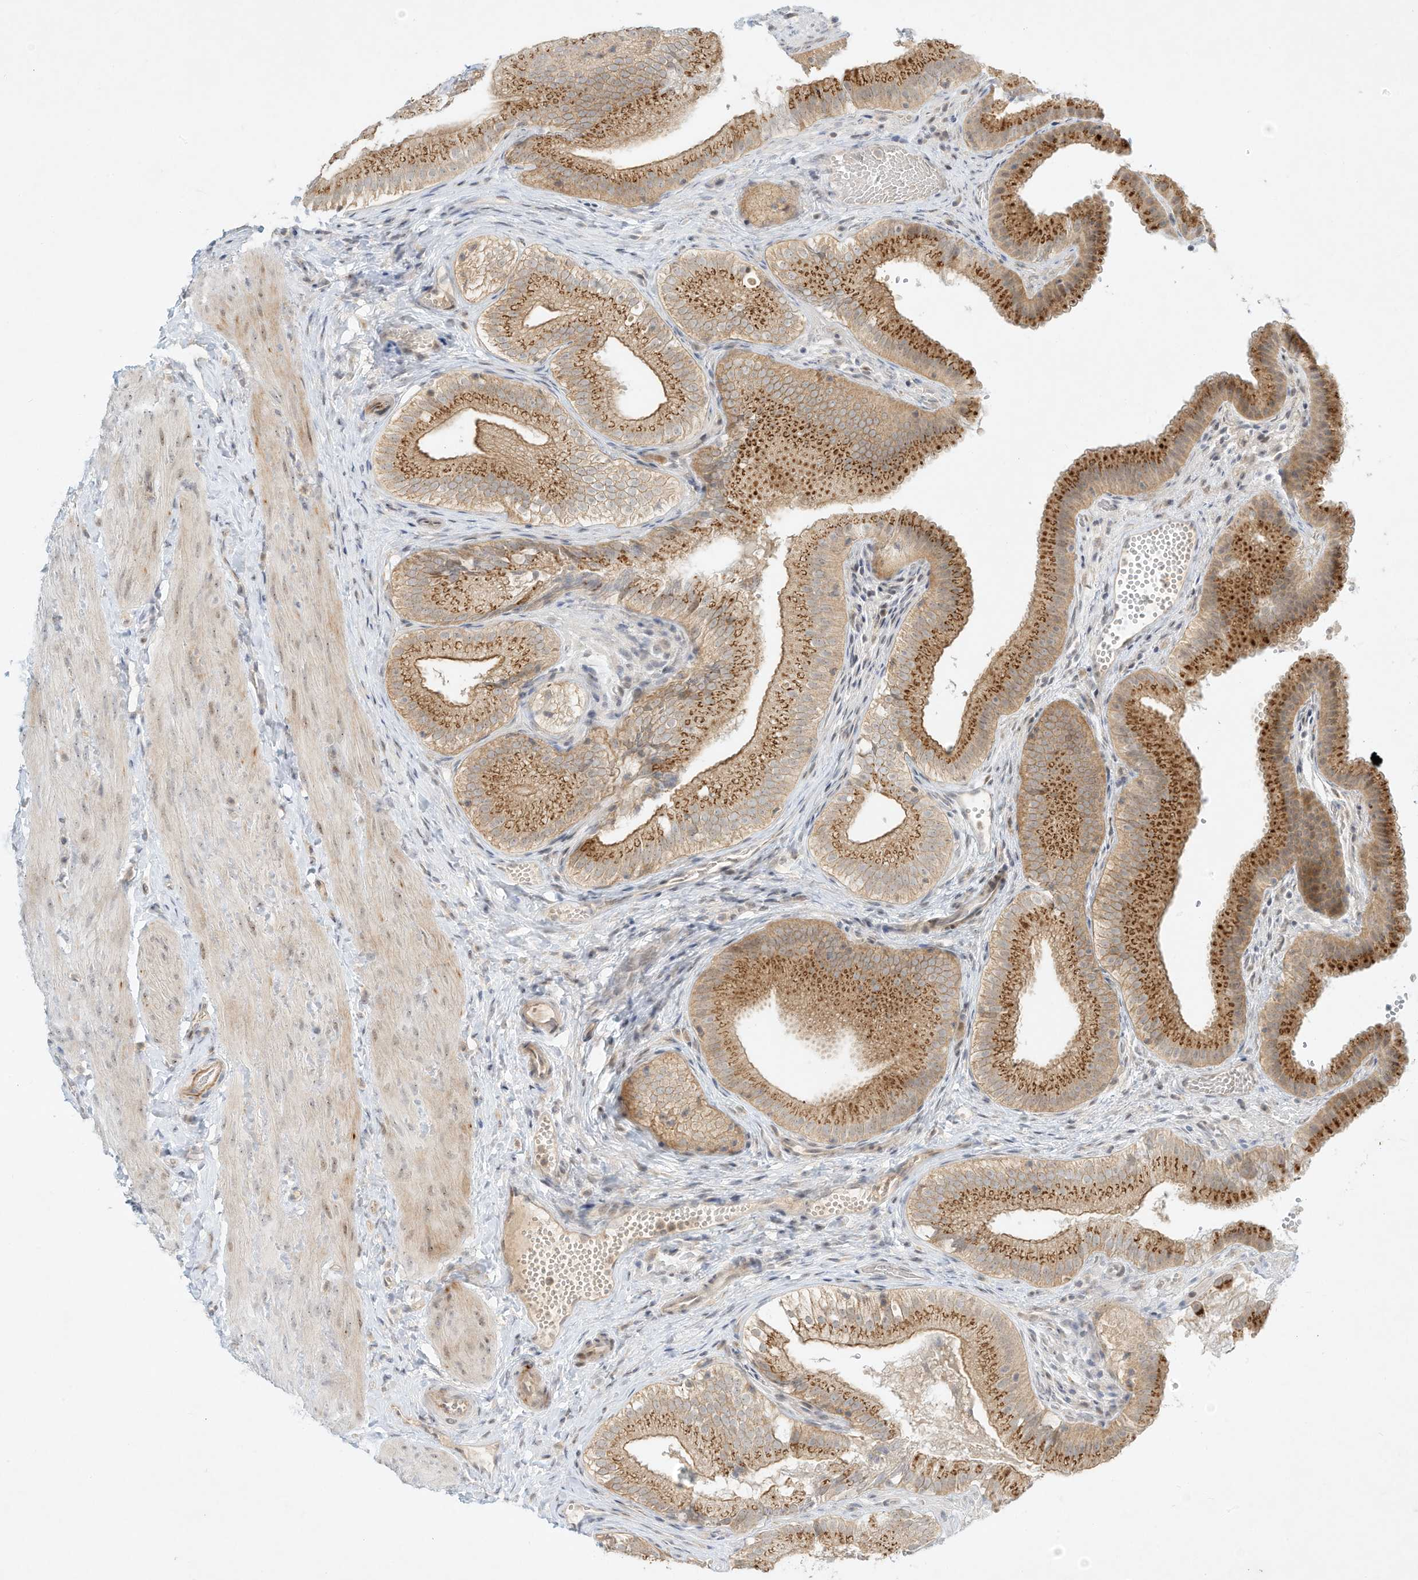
{"staining": {"intensity": "moderate", "quantity": ">75%", "location": "cytoplasmic/membranous"}, "tissue": "gallbladder", "cell_type": "Glandular cells", "image_type": "normal", "snomed": [{"axis": "morphology", "description": "Normal tissue, NOS"}, {"axis": "topography", "description": "Gallbladder"}], "caption": "About >75% of glandular cells in unremarkable gallbladder demonstrate moderate cytoplasmic/membranous protein expression as visualized by brown immunohistochemical staining.", "gene": "PAK6", "patient": {"sex": "female", "age": 30}}